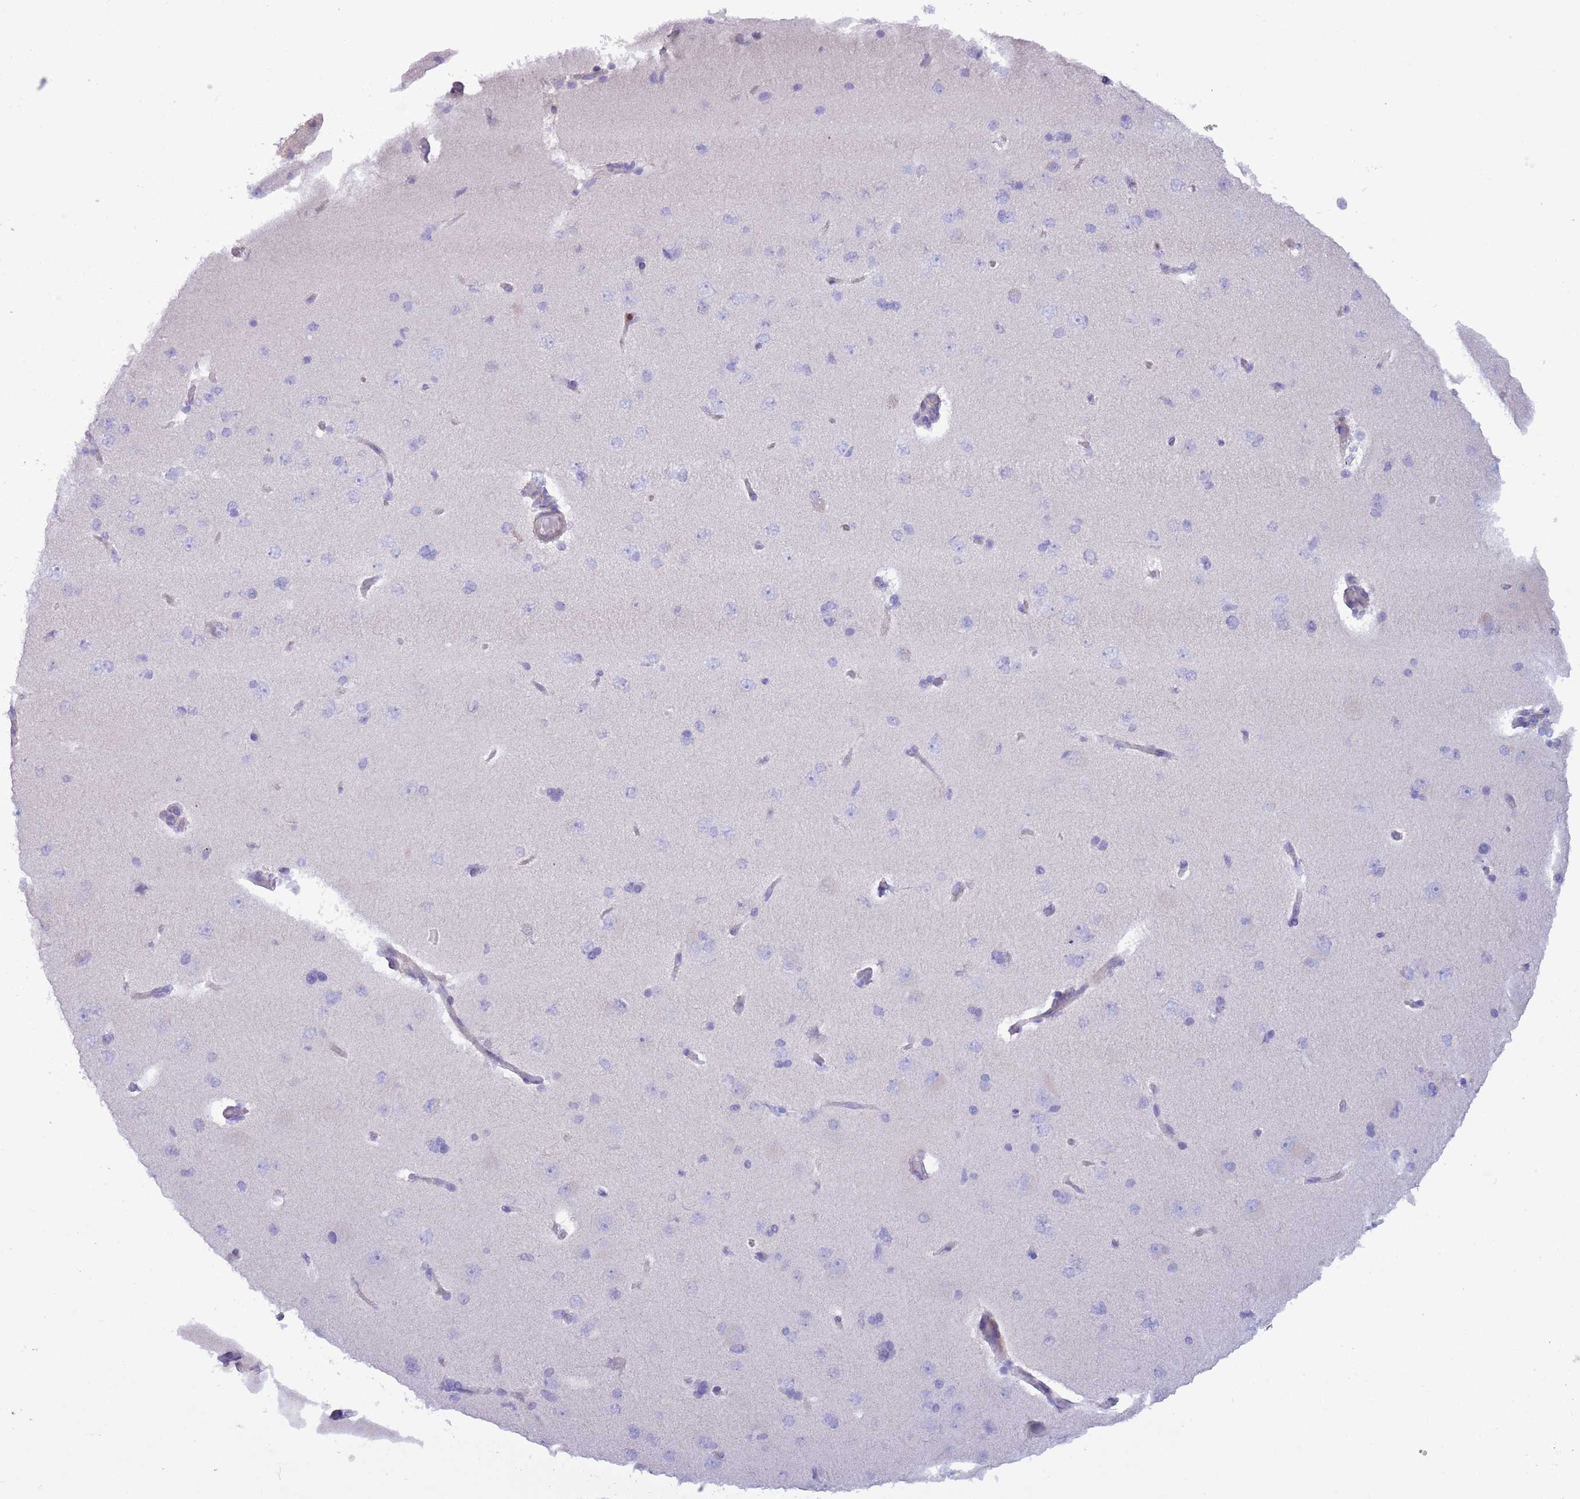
{"staining": {"intensity": "negative", "quantity": "none", "location": "none"}, "tissue": "cerebral cortex", "cell_type": "Endothelial cells", "image_type": "normal", "snomed": [{"axis": "morphology", "description": "Normal tissue, NOS"}, {"axis": "topography", "description": "Cerebral cortex"}], "caption": "The image displays no significant expression in endothelial cells of cerebral cortex. The staining was performed using DAB to visualize the protein expression in brown, while the nuclei were stained in blue with hematoxylin (Magnification: 20x).", "gene": "OR6M1", "patient": {"sex": "male", "age": 62}}